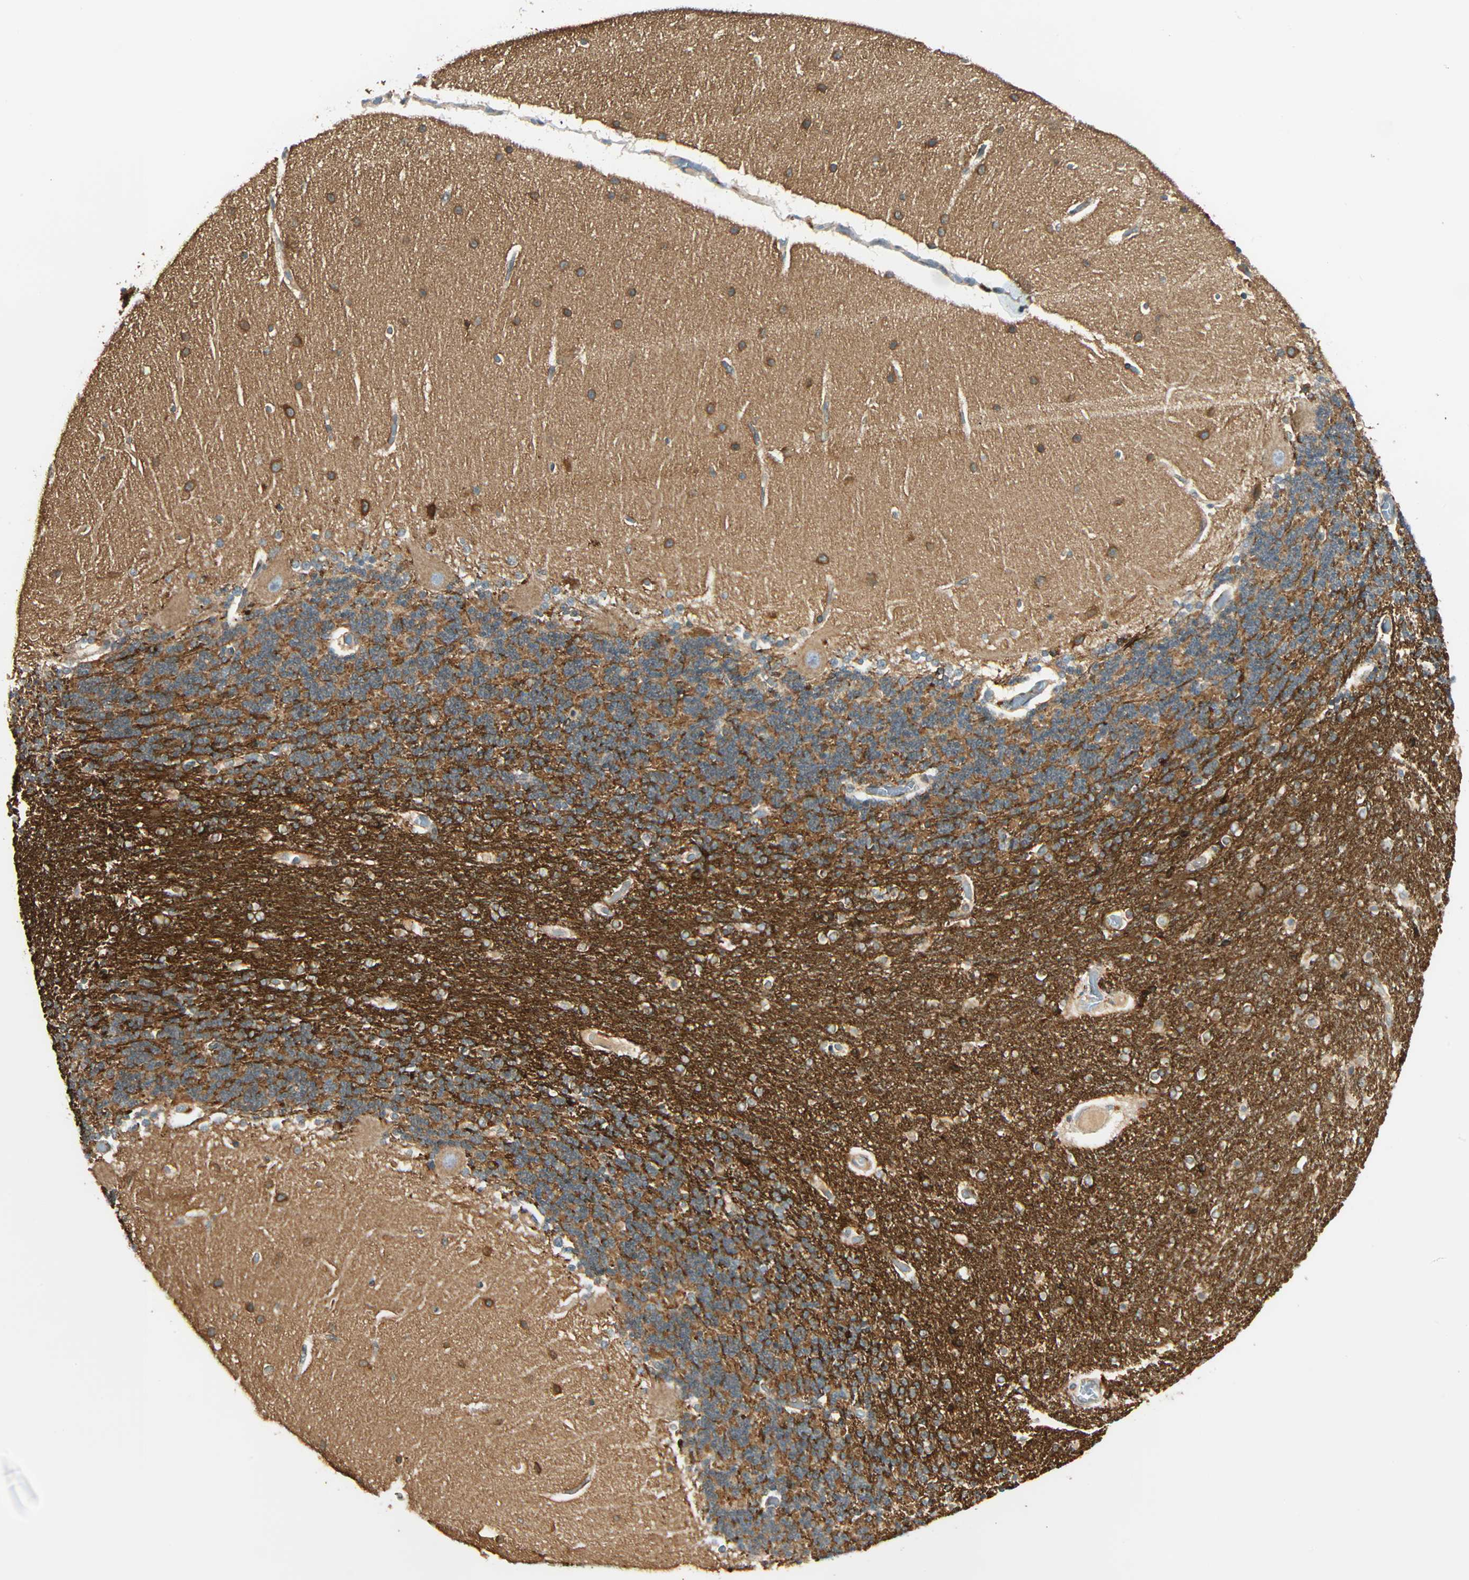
{"staining": {"intensity": "strong", "quantity": ">75%", "location": "cytoplasmic/membranous"}, "tissue": "cerebellum", "cell_type": "Cells in granular layer", "image_type": "normal", "snomed": [{"axis": "morphology", "description": "Normal tissue, NOS"}, {"axis": "topography", "description": "Cerebellum"}], "caption": "The immunohistochemical stain highlights strong cytoplasmic/membranous staining in cells in granular layer of benign cerebellum. Immunohistochemistry stains the protein of interest in brown and the nuclei are stained blue.", "gene": "PNPLA6", "patient": {"sex": "female", "age": 54}}